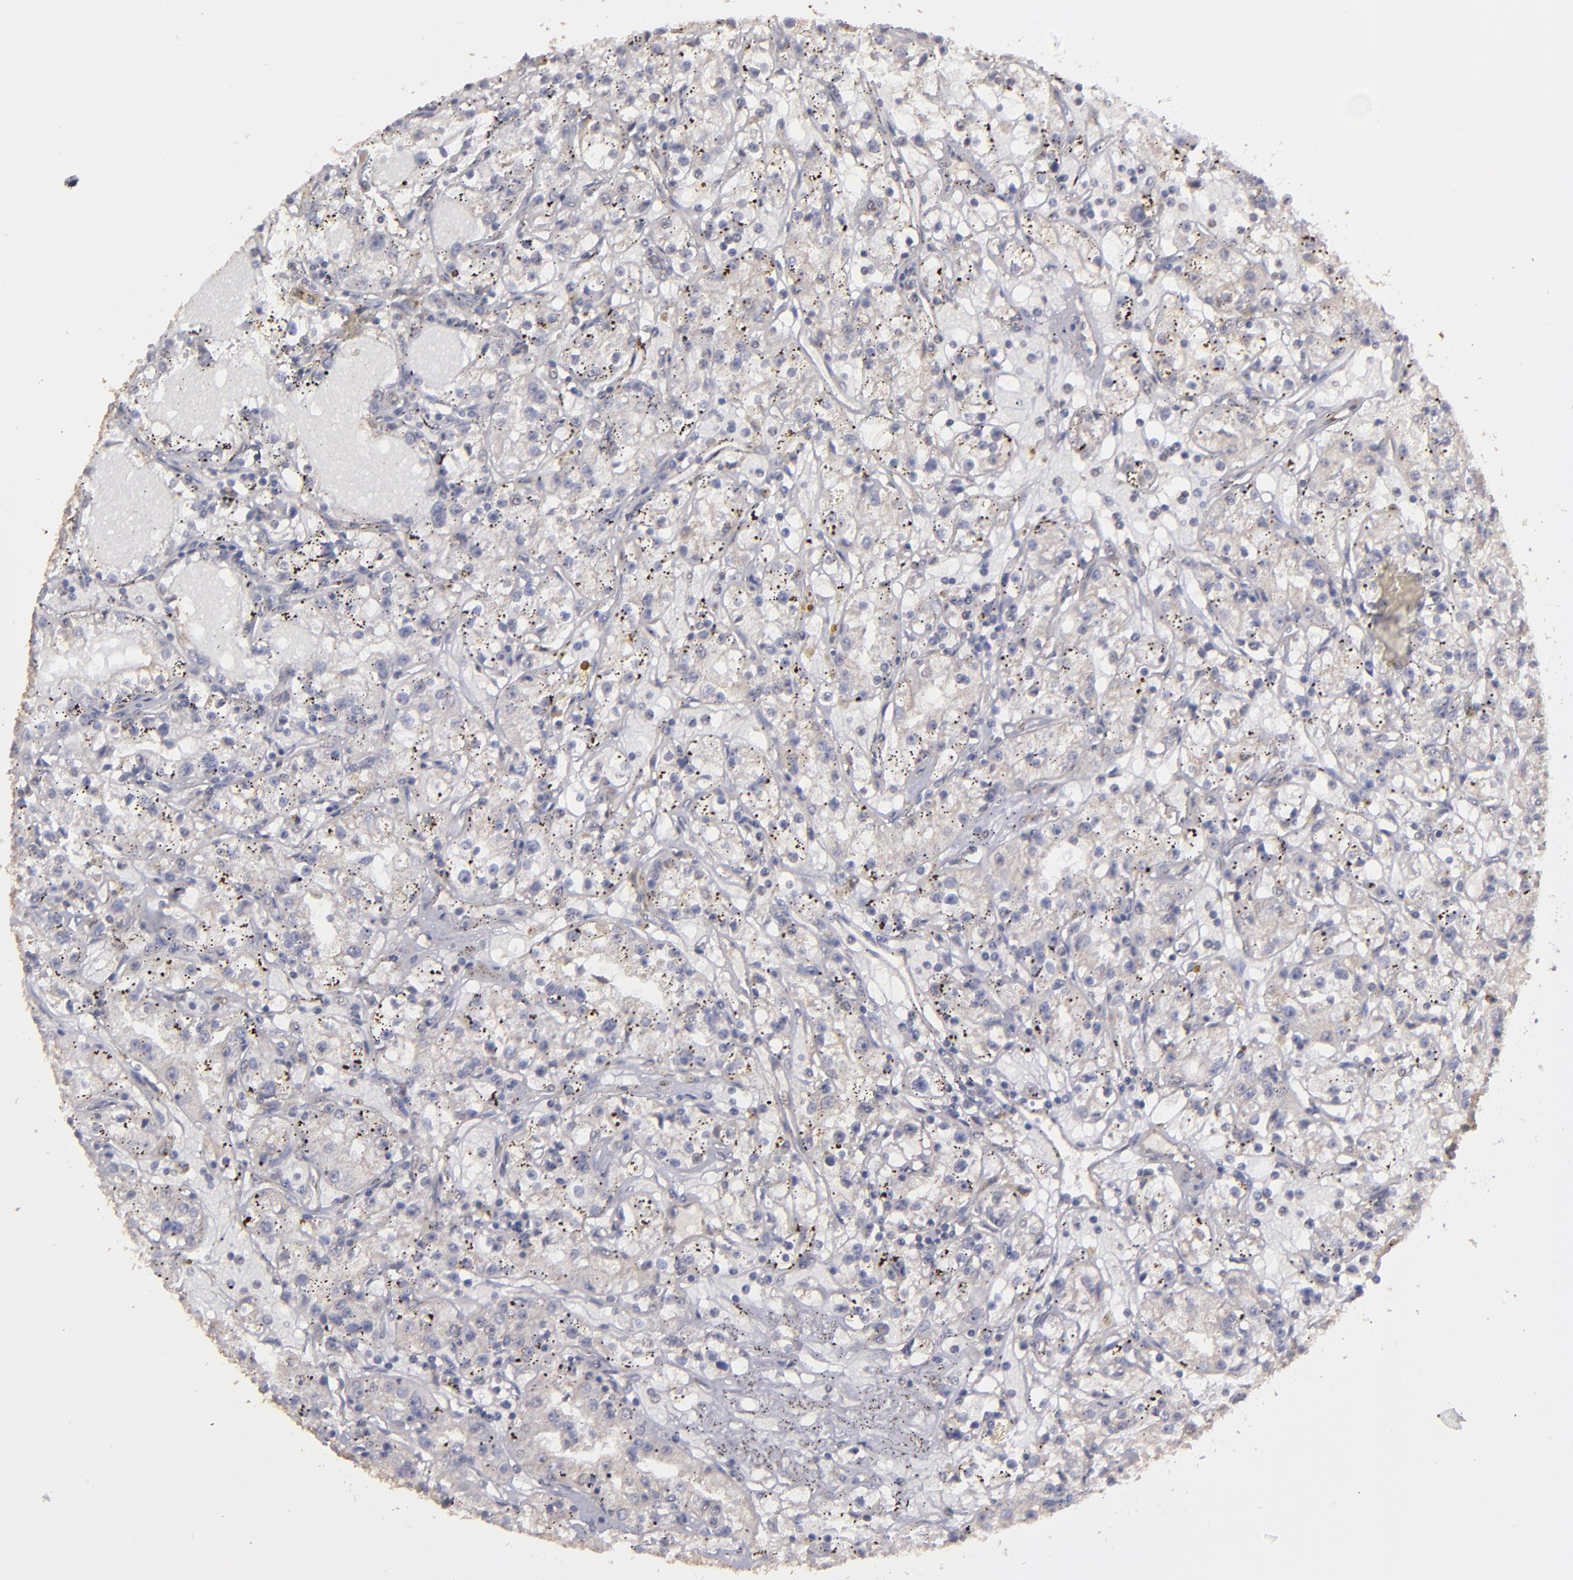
{"staining": {"intensity": "weak", "quantity": "<25%", "location": "cytoplasmic/membranous"}, "tissue": "renal cancer", "cell_type": "Tumor cells", "image_type": "cancer", "snomed": [{"axis": "morphology", "description": "Adenocarcinoma, NOS"}, {"axis": "topography", "description": "Kidney"}], "caption": "Renal adenocarcinoma stained for a protein using IHC displays no expression tumor cells.", "gene": "FAT1", "patient": {"sex": "male", "age": 56}}